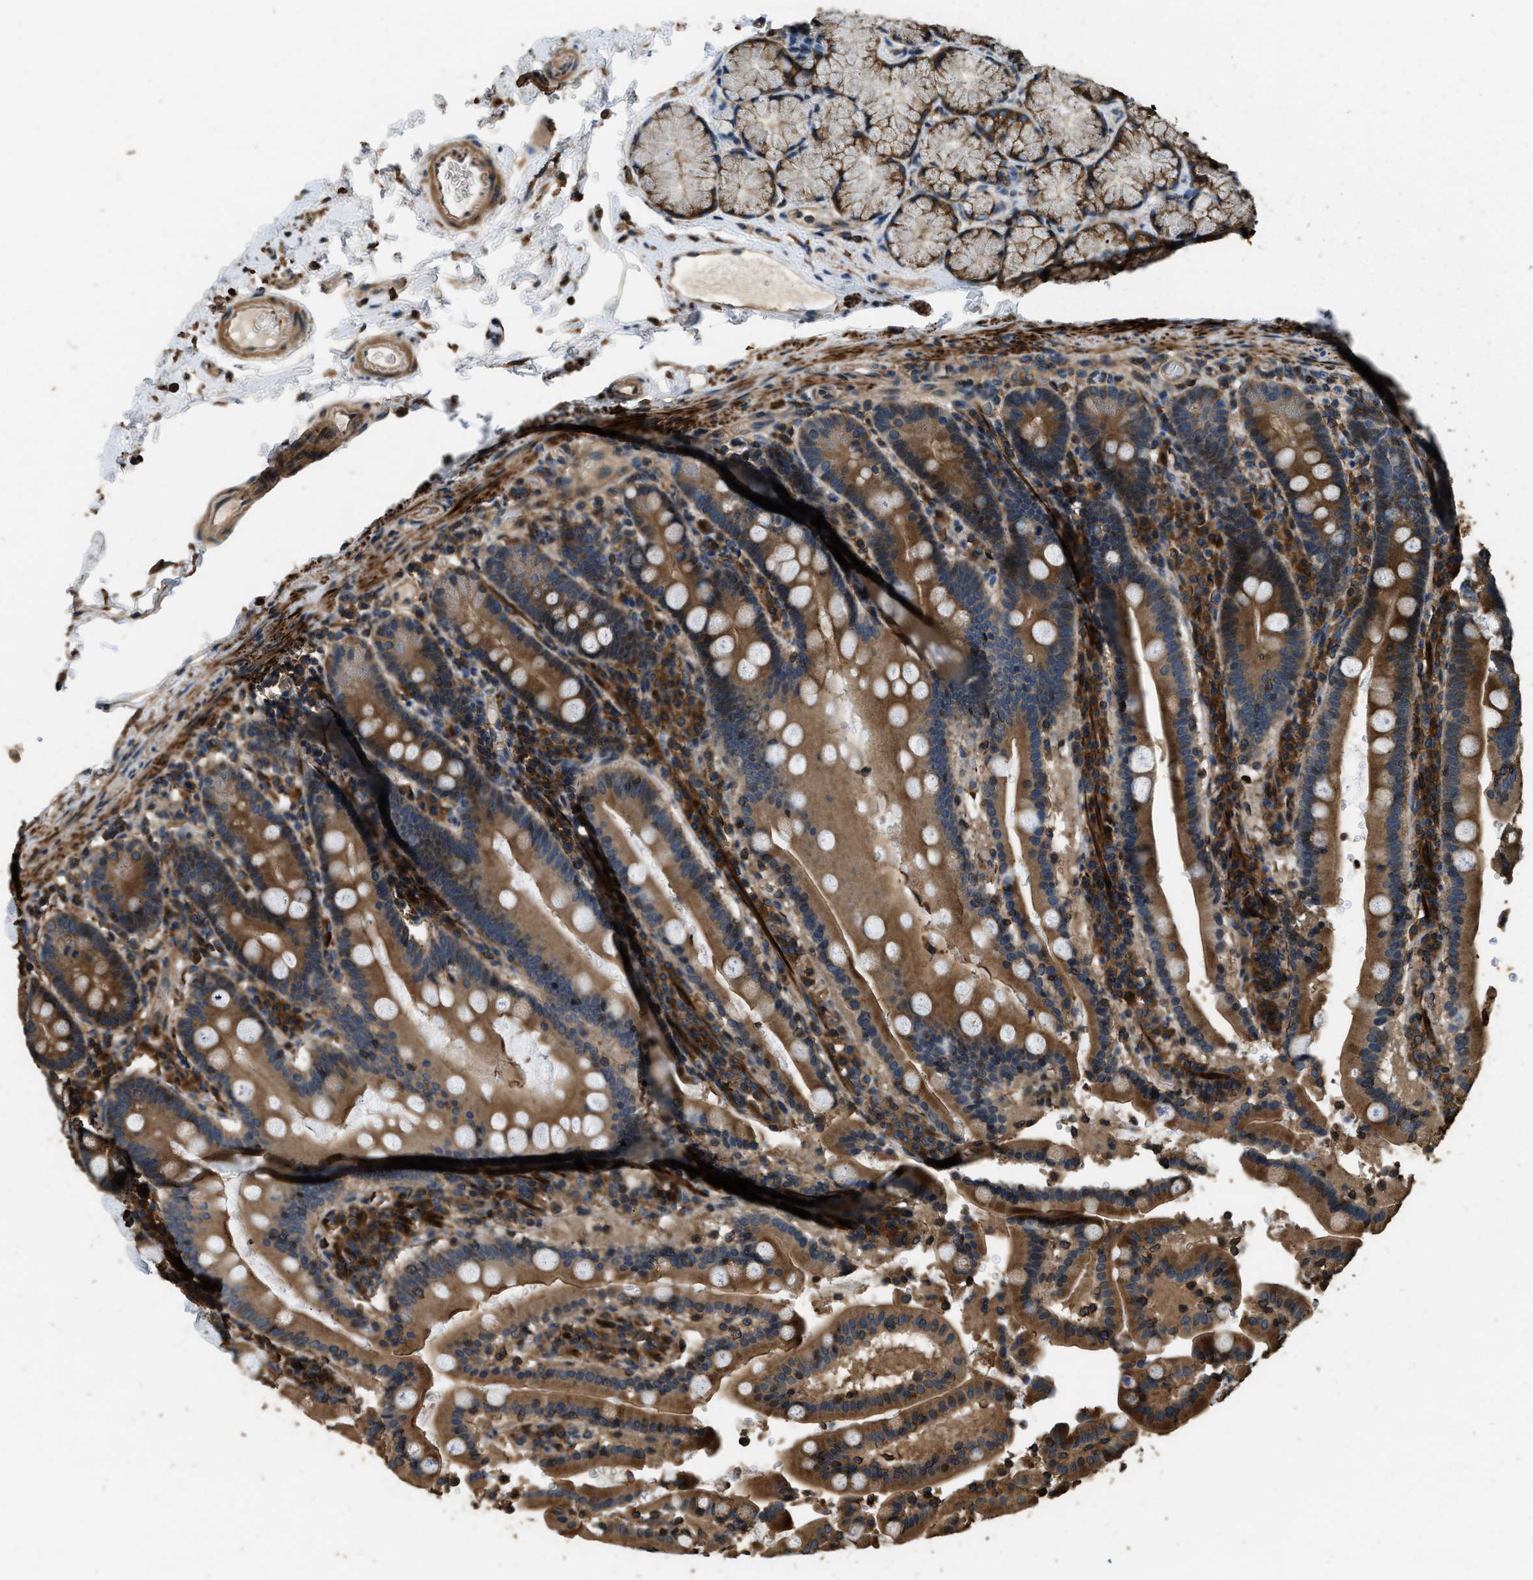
{"staining": {"intensity": "strong", "quantity": ">75%", "location": "cytoplasmic/membranous"}, "tissue": "duodenum", "cell_type": "Glandular cells", "image_type": "normal", "snomed": [{"axis": "morphology", "description": "Normal tissue, NOS"}, {"axis": "topography", "description": "Small intestine, NOS"}], "caption": "Immunohistochemical staining of benign human duodenum exhibits >75% levels of strong cytoplasmic/membranous protein positivity in approximately >75% of glandular cells.", "gene": "ERGIC1", "patient": {"sex": "female", "age": 71}}